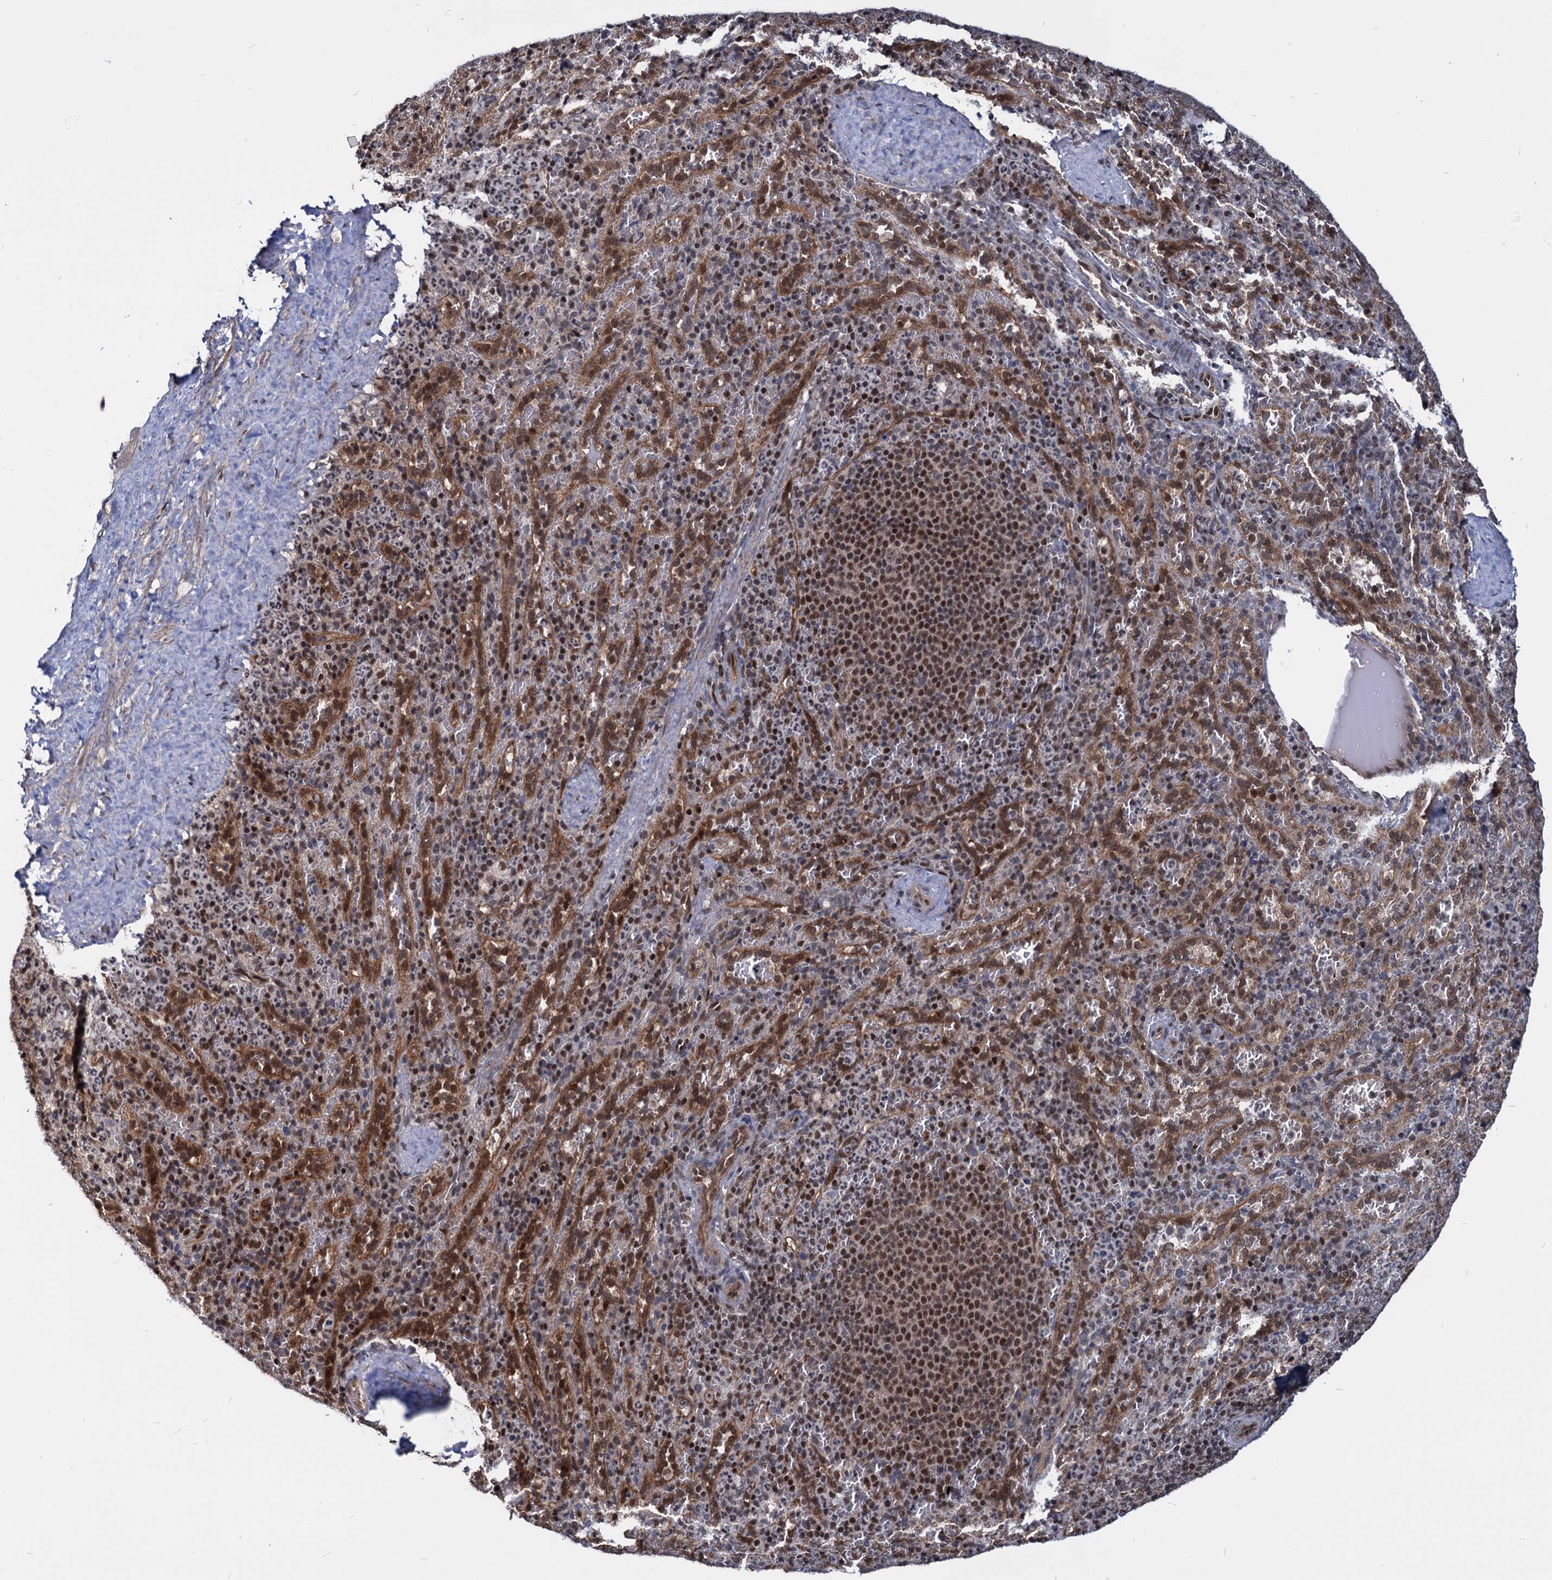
{"staining": {"intensity": "strong", "quantity": "25%-75%", "location": "nuclear"}, "tissue": "spleen", "cell_type": "Cells in red pulp", "image_type": "normal", "snomed": [{"axis": "morphology", "description": "Normal tissue, NOS"}, {"axis": "topography", "description": "Spleen"}], "caption": "Brown immunohistochemical staining in unremarkable human spleen displays strong nuclear positivity in about 25%-75% of cells in red pulp.", "gene": "UBLCP1", "patient": {"sex": "female", "age": 21}}